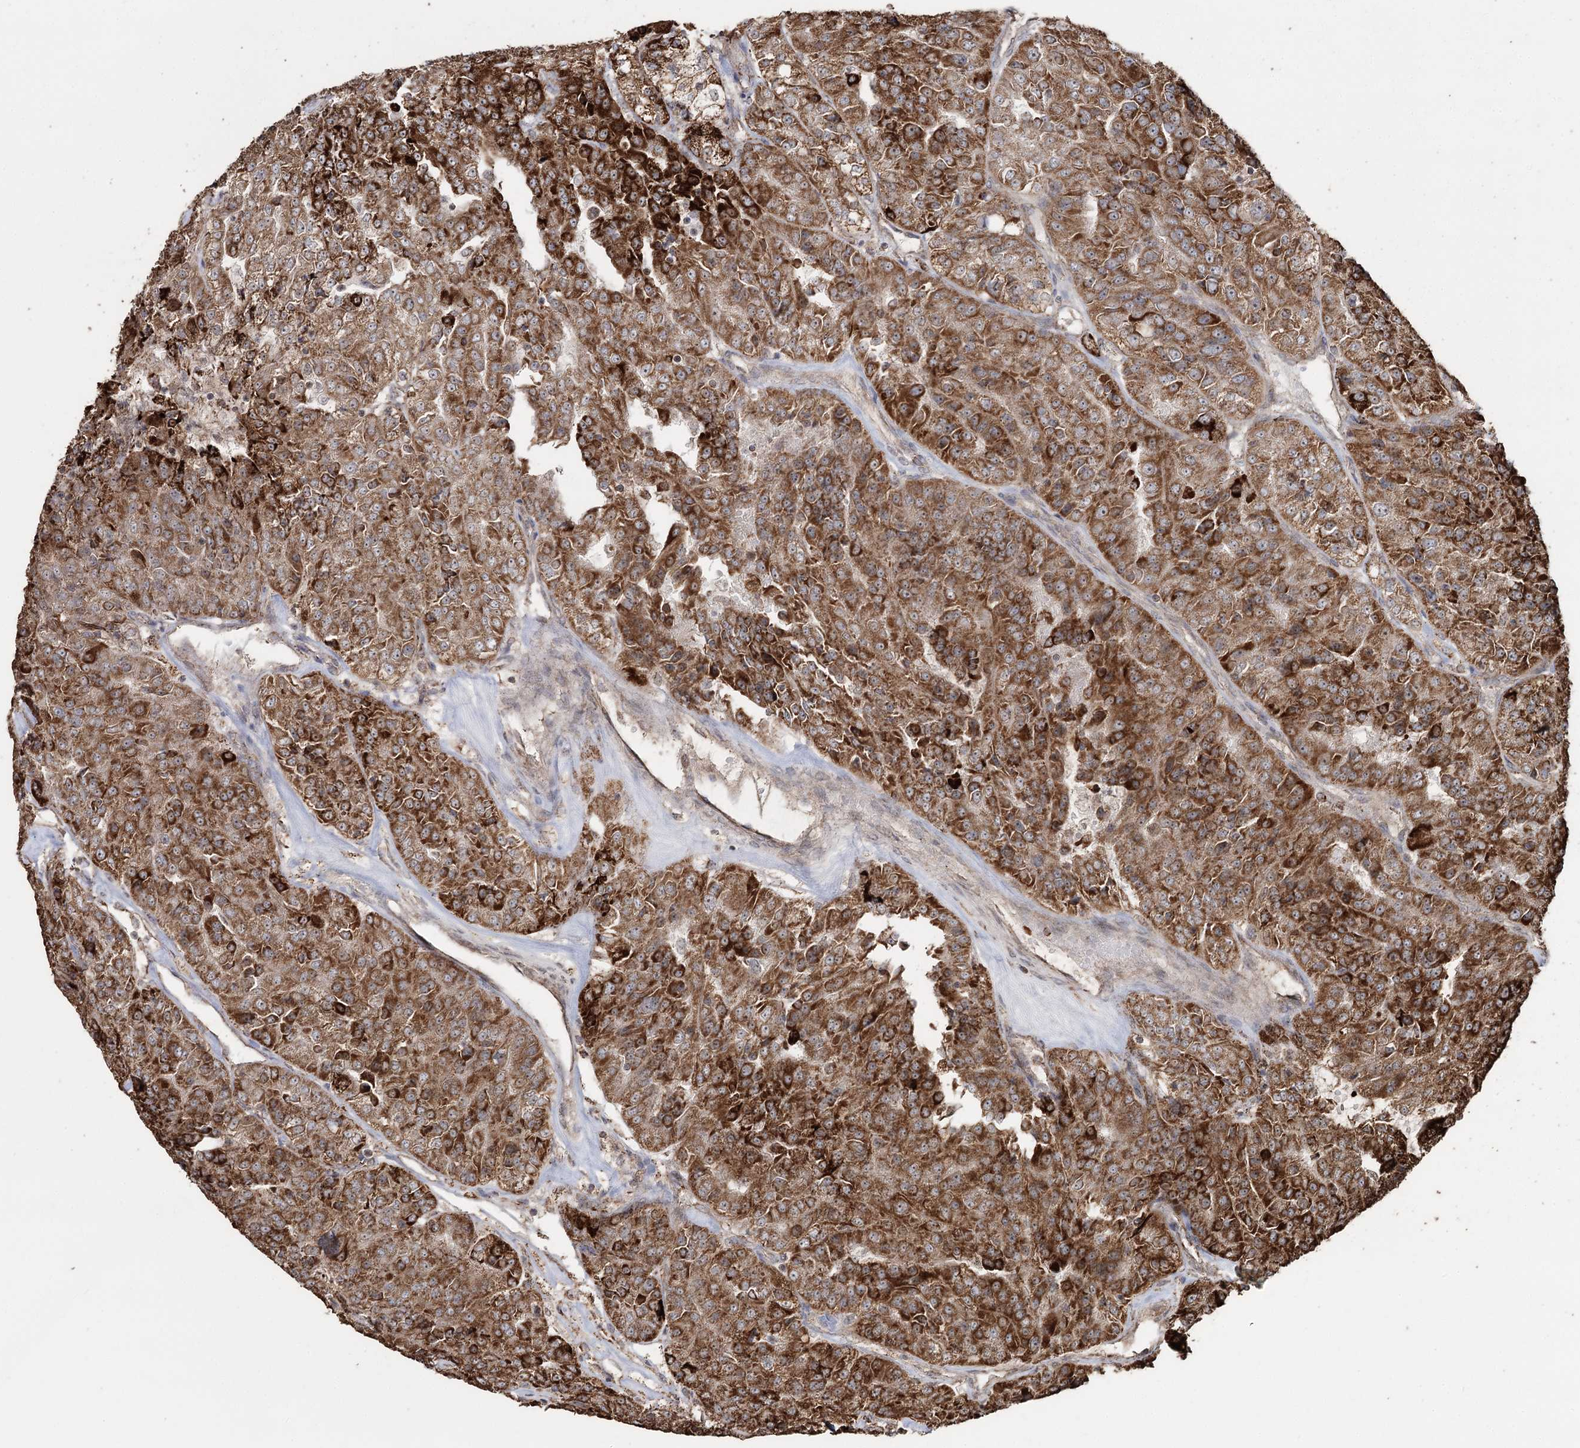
{"staining": {"intensity": "strong", "quantity": ">75%", "location": "cytoplasmic/membranous"}, "tissue": "renal cancer", "cell_type": "Tumor cells", "image_type": "cancer", "snomed": [{"axis": "morphology", "description": "Adenocarcinoma, NOS"}, {"axis": "topography", "description": "Kidney"}], "caption": "Immunohistochemical staining of renal adenocarcinoma demonstrates high levels of strong cytoplasmic/membranous protein positivity in about >75% of tumor cells.", "gene": "SLF2", "patient": {"sex": "female", "age": 63}}